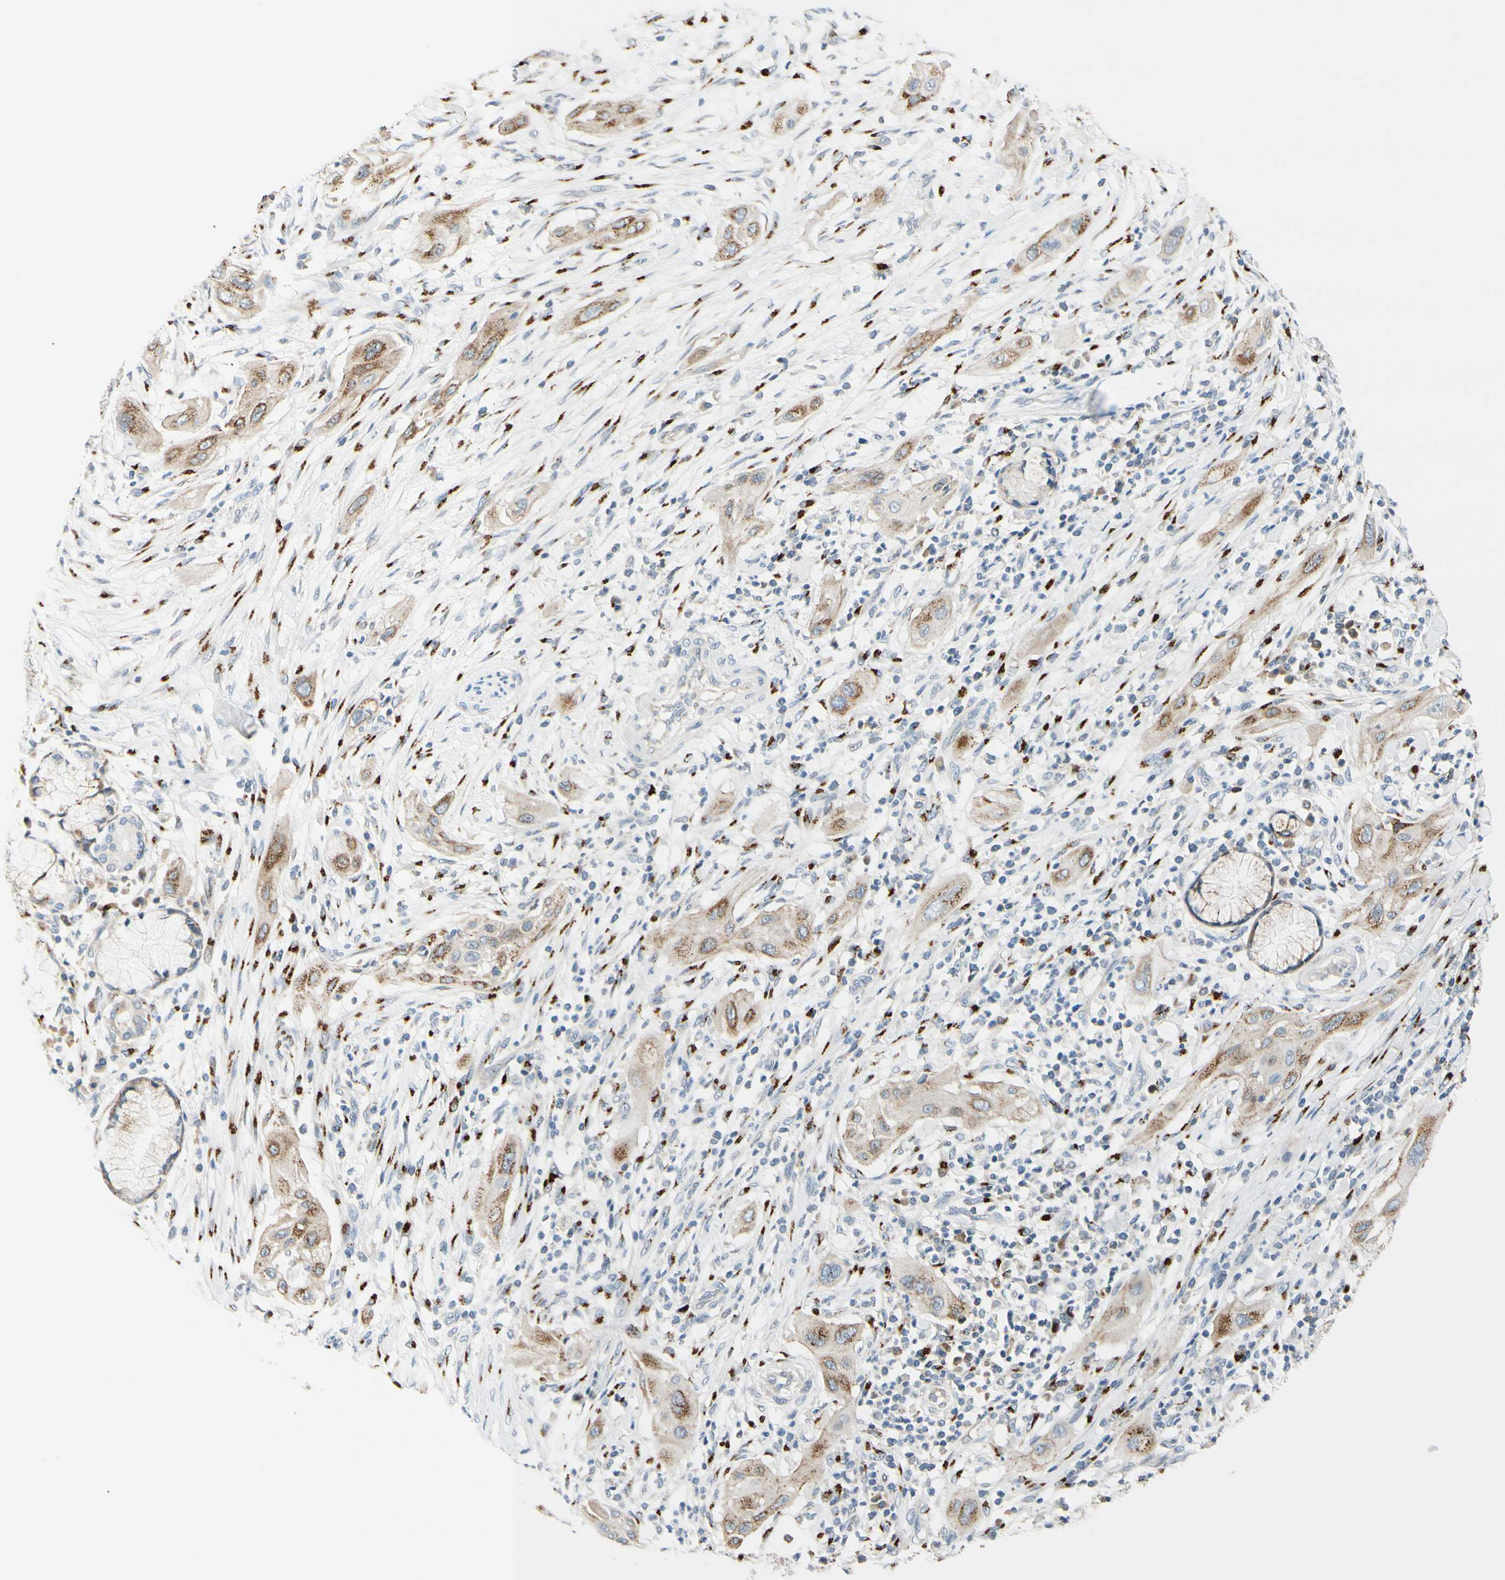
{"staining": {"intensity": "moderate", "quantity": ">75%", "location": "cytoplasmic/membranous"}, "tissue": "lung cancer", "cell_type": "Tumor cells", "image_type": "cancer", "snomed": [{"axis": "morphology", "description": "Squamous cell carcinoma, NOS"}, {"axis": "topography", "description": "Lung"}], "caption": "A high-resolution image shows IHC staining of lung cancer (squamous cell carcinoma), which shows moderate cytoplasmic/membranous staining in approximately >75% of tumor cells. Immunohistochemistry stains the protein in brown and the nuclei are stained blue.", "gene": "GALNT5", "patient": {"sex": "female", "age": 47}}